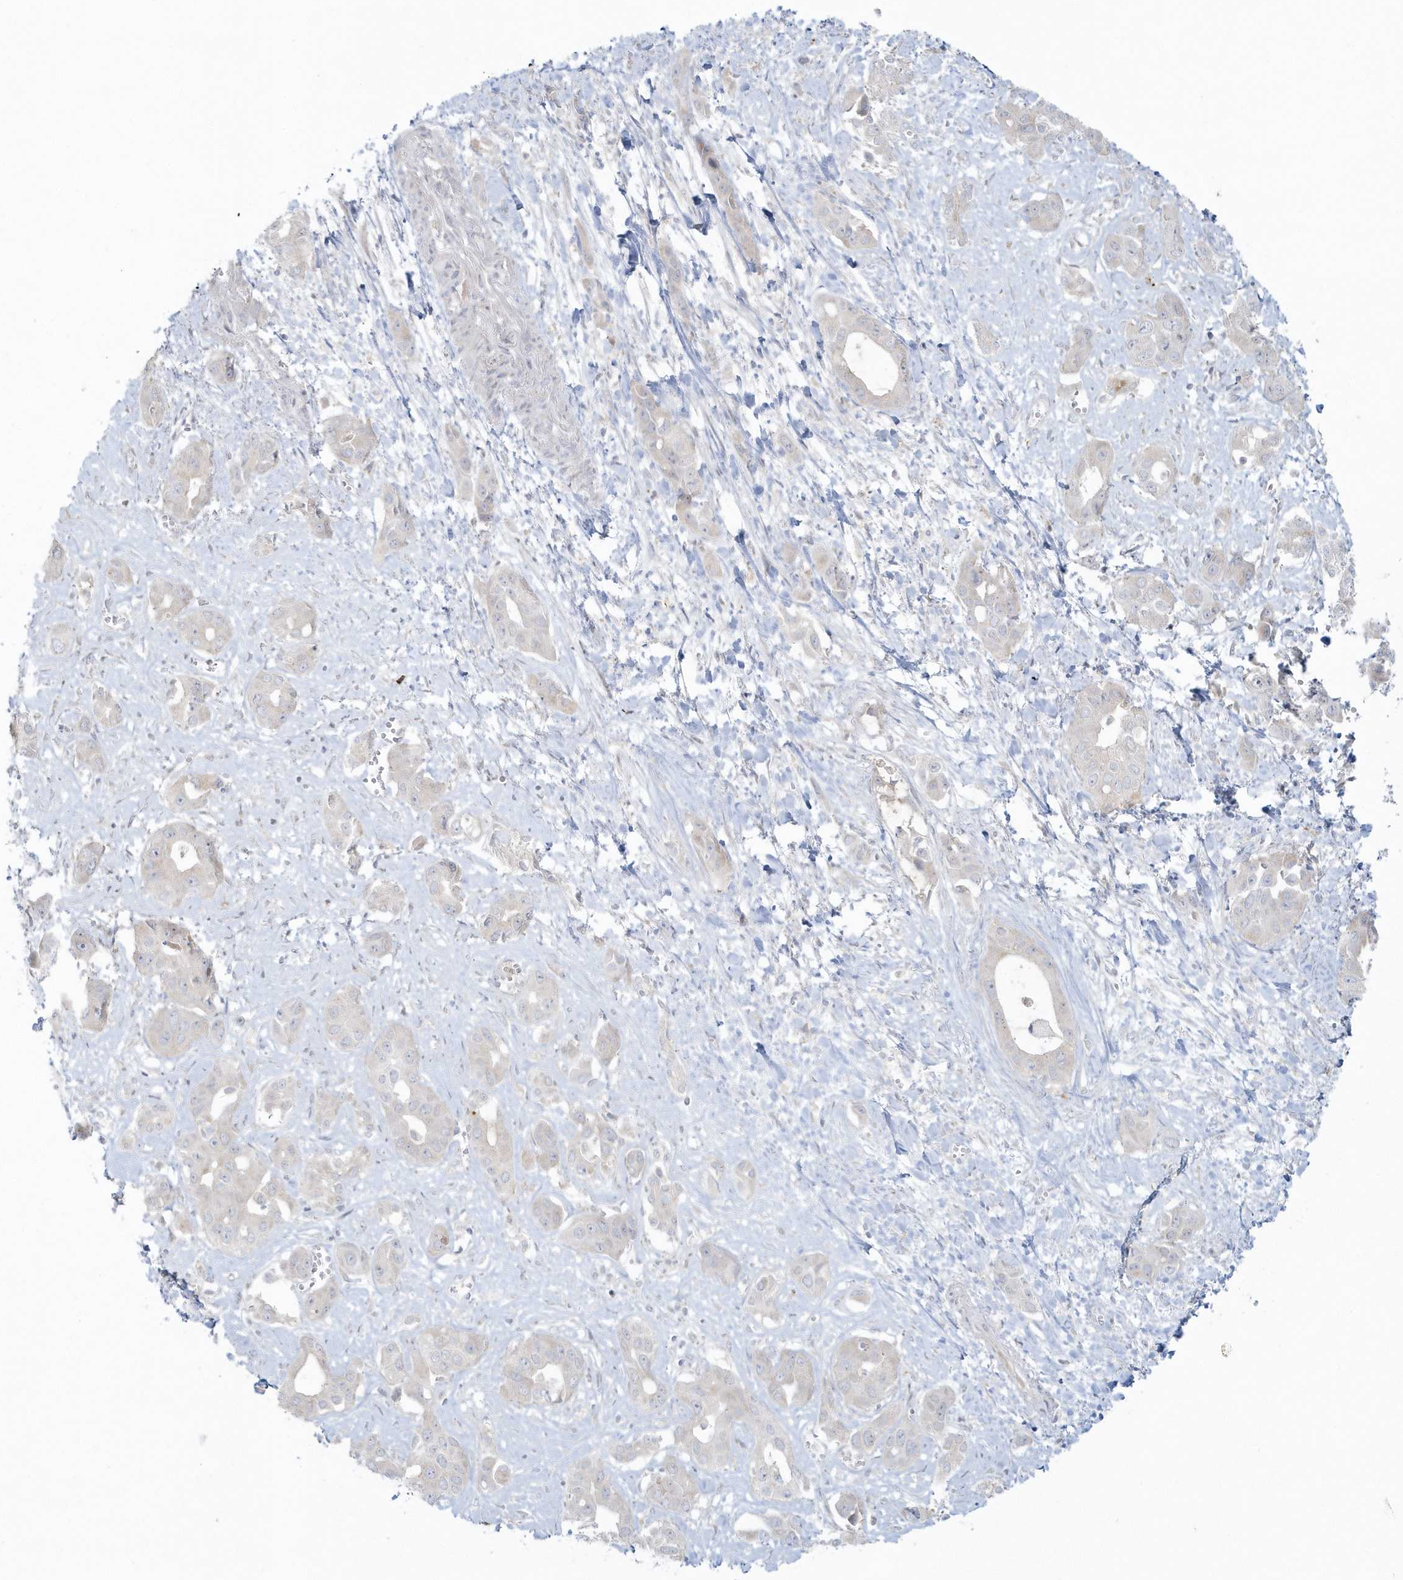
{"staining": {"intensity": "negative", "quantity": "none", "location": "none"}, "tissue": "liver cancer", "cell_type": "Tumor cells", "image_type": "cancer", "snomed": [{"axis": "morphology", "description": "Cholangiocarcinoma"}, {"axis": "topography", "description": "Liver"}], "caption": "Tumor cells show no significant staining in liver cholangiocarcinoma.", "gene": "BLTP3A", "patient": {"sex": "female", "age": 52}}